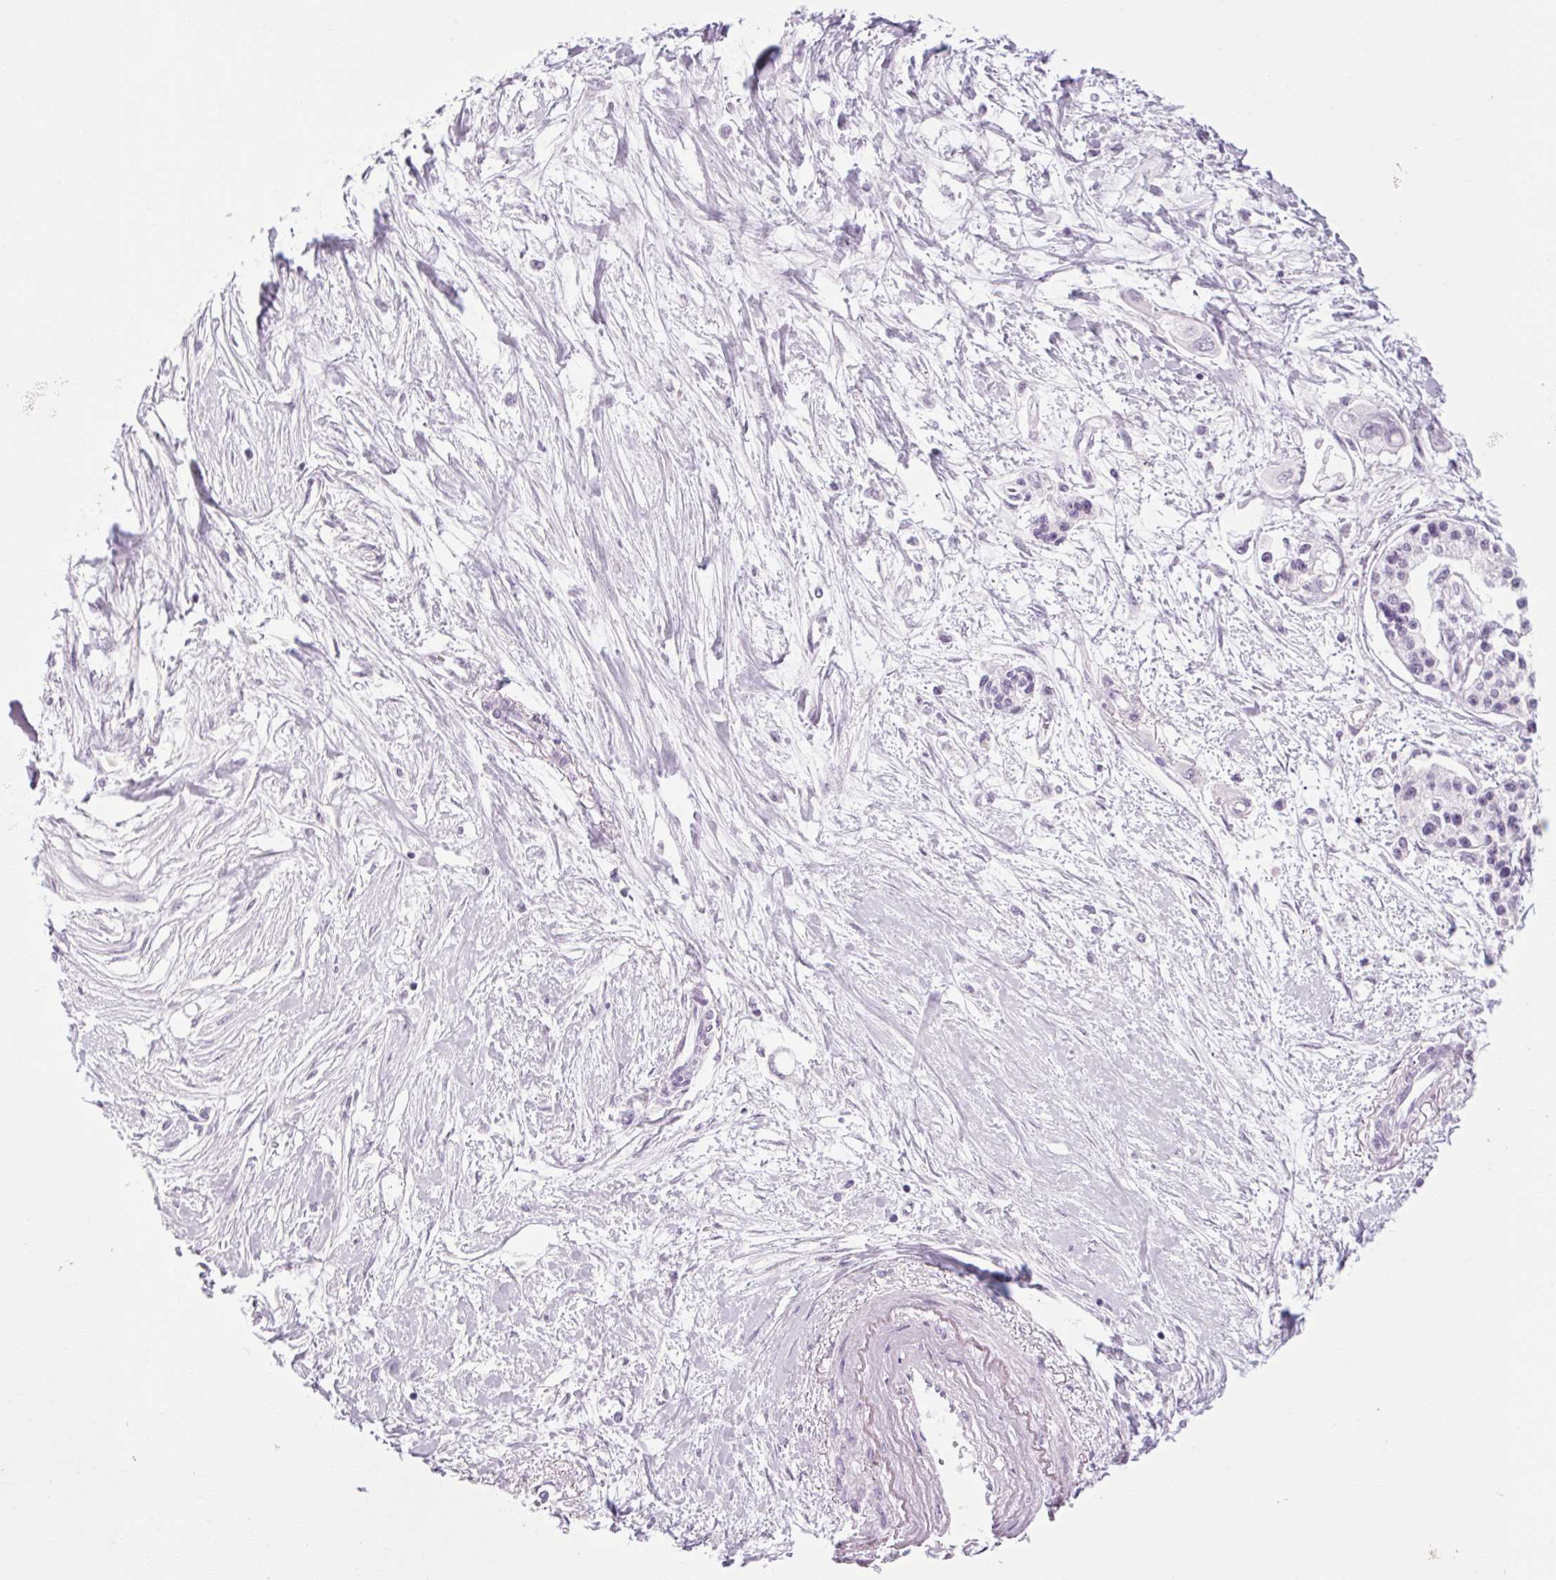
{"staining": {"intensity": "negative", "quantity": "none", "location": "none"}, "tissue": "pancreatic cancer", "cell_type": "Tumor cells", "image_type": "cancer", "snomed": [{"axis": "morphology", "description": "Adenocarcinoma, NOS"}, {"axis": "topography", "description": "Pancreas"}], "caption": "Immunohistochemistry (IHC) image of human pancreatic adenocarcinoma stained for a protein (brown), which shows no expression in tumor cells.", "gene": "POMC", "patient": {"sex": "female", "age": 77}}